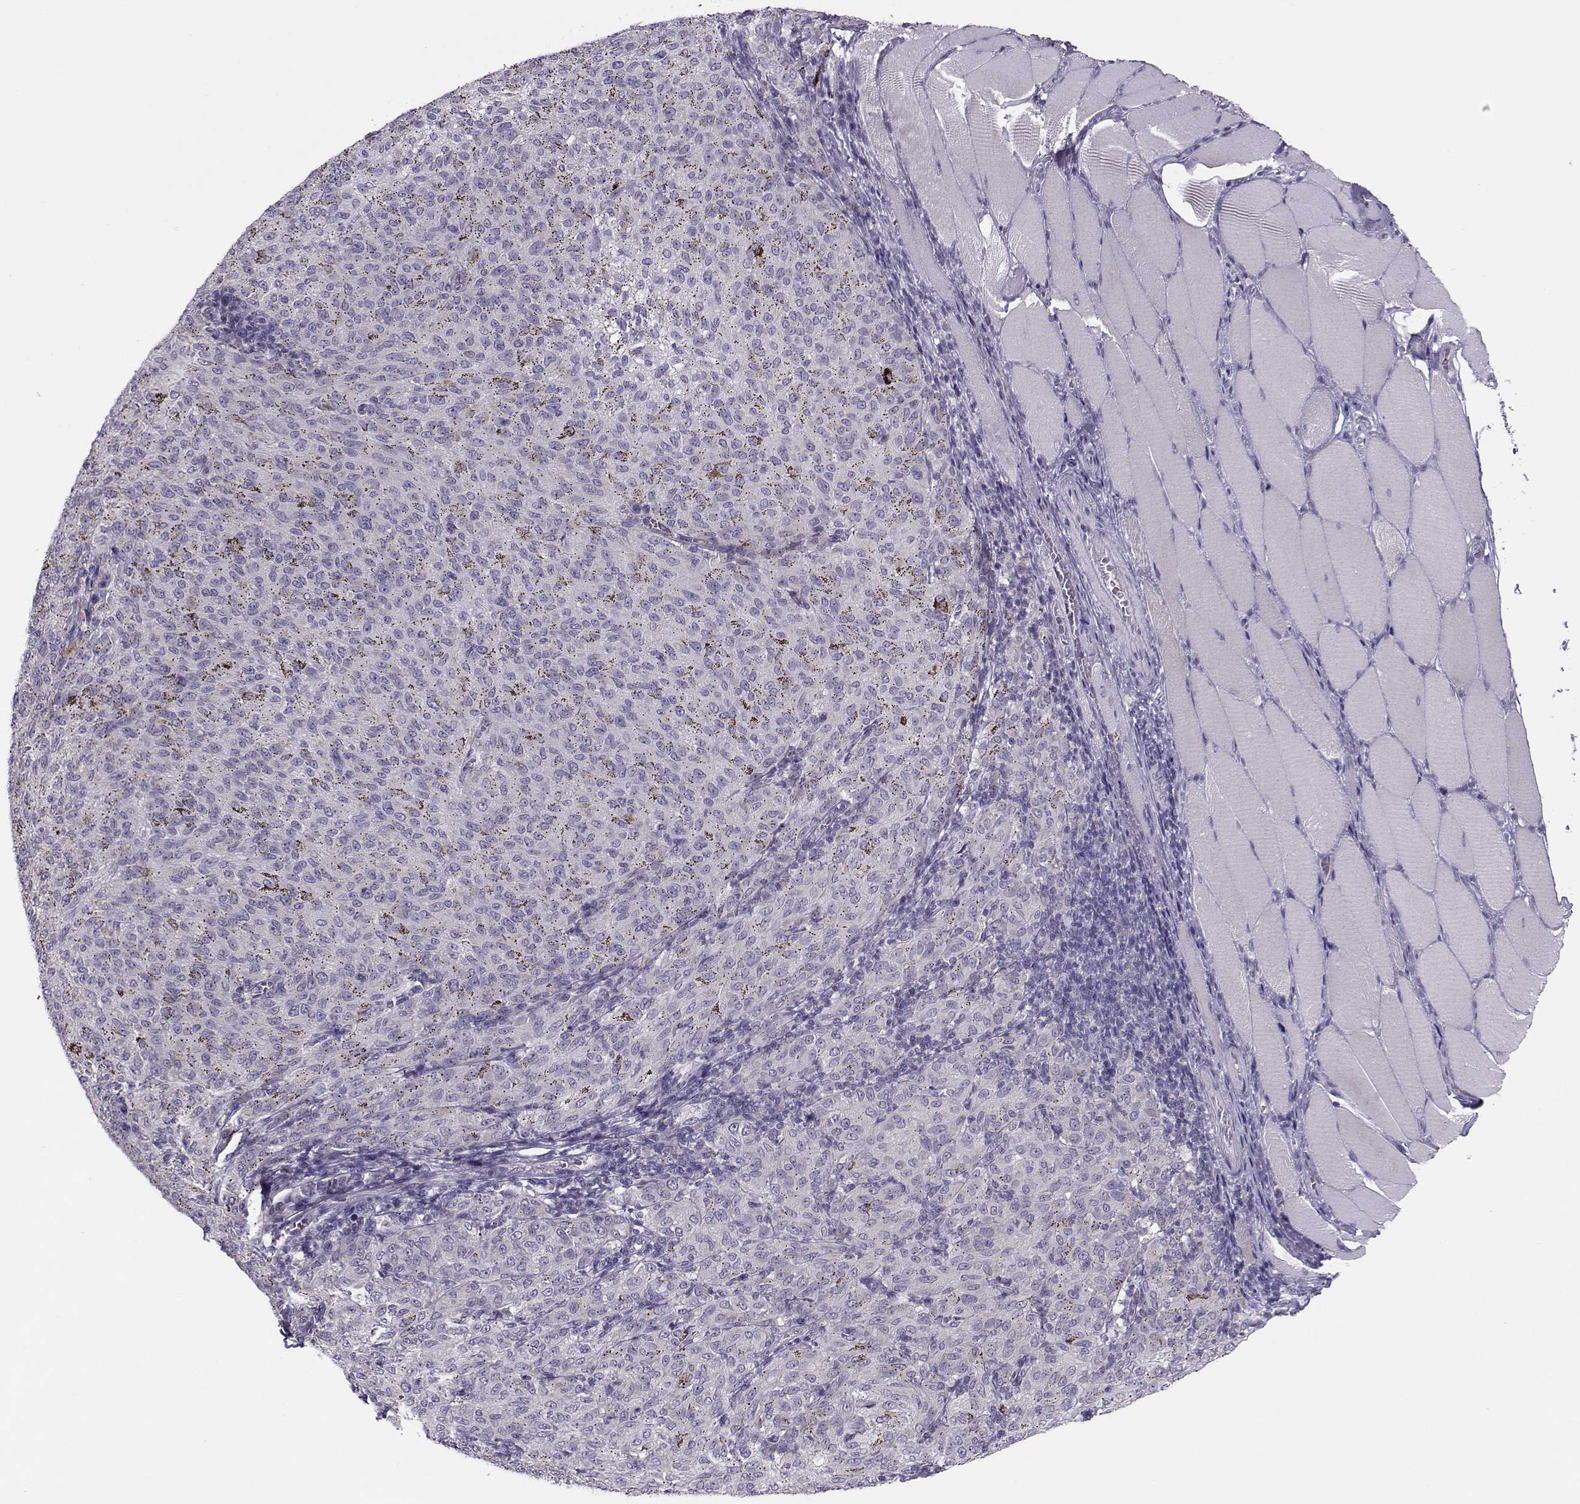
{"staining": {"intensity": "negative", "quantity": "none", "location": "none"}, "tissue": "melanoma", "cell_type": "Tumor cells", "image_type": "cancer", "snomed": [{"axis": "morphology", "description": "Malignant melanoma, NOS"}, {"axis": "topography", "description": "Skin"}], "caption": "This micrograph is of malignant melanoma stained with IHC to label a protein in brown with the nuclei are counter-stained blue. There is no staining in tumor cells. (DAB (3,3'-diaminobenzidine) immunohistochemistry (IHC), high magnification).", "gene": "KLF17", "patient": {"sex": "female", "age": 72}}